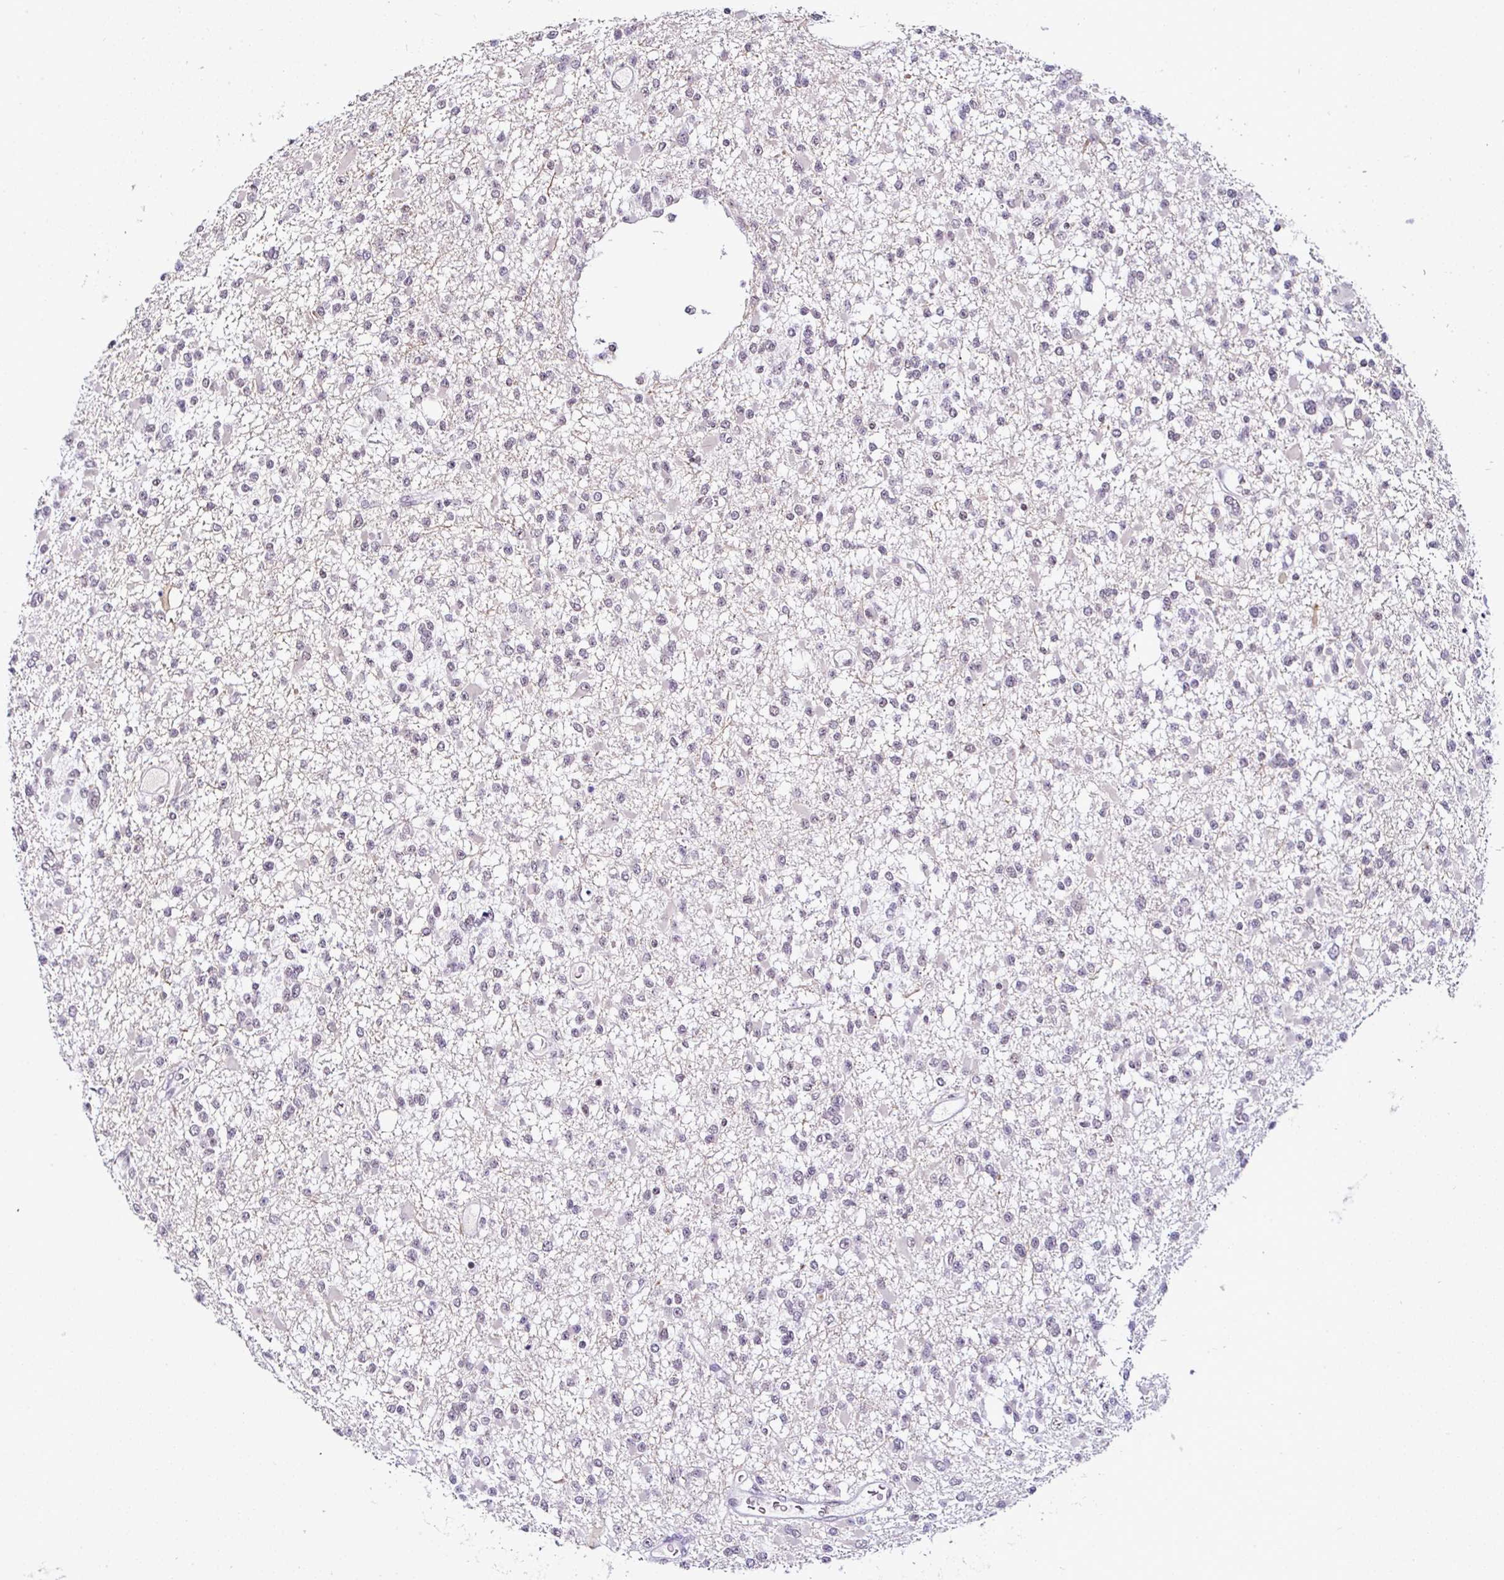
{"staining": {"intensity": "negative", "quantity": "none", "location": "none"}, "tissue": "glioma", "cell_type": "Tumor cells", "image_type": "cancer", "snomed": [{"axis": "morphology", "description": "Glioma, malignant, Low grade"}, {"axis": "topography", "description": "Brain"}], "caption": "A photomicrograph of human malignant glioma (low-grade) is negative for staining in tumor cells. The staining is performed using DAB (3,3'-diaminobenzidine) brown chromogen with nuclei counter-stained in using hematoxylin.", "gene": "PTPN2", "patient": {"sex": "female", "age": 22}}